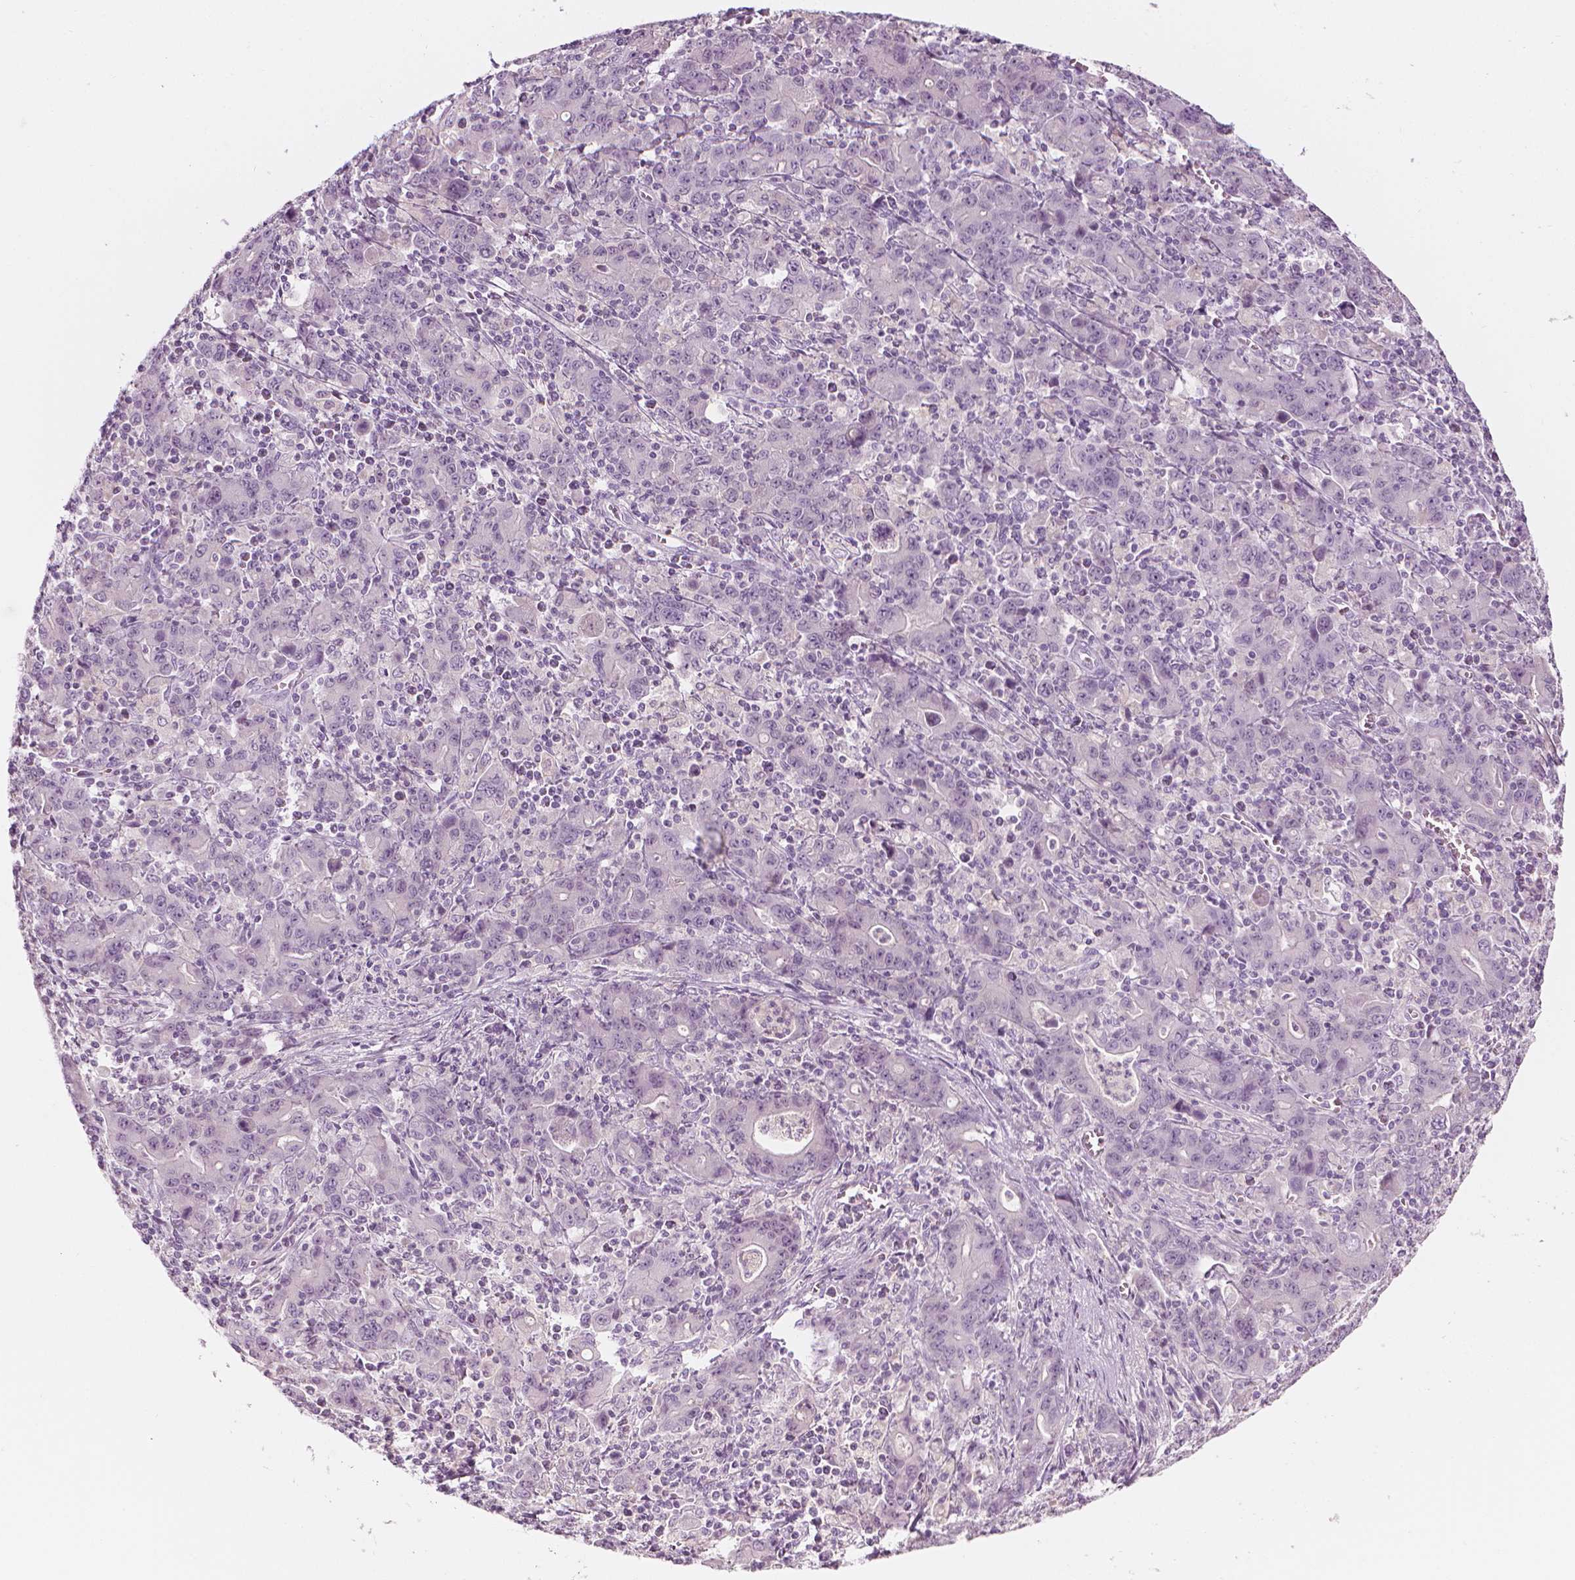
{"staining": {"intensity": "negative", "quantity": "none", "location": "none"}, "tissue": "stomach cancer", "cell_type": "Tumor cells", "image_type": "cancer", "snomed": [{"axis": "morphology", "description": "Adenocarcinoma, NOS"}, {"axis": "topography", "description": "Stomach, upper"}], "caption": "DAB immunohistochemical staining of human stomach adenocarcinoma shows no significant positivity in tumor cells. (DAB IHC with hematoxylin counter stain).", "gene": "SHMT1", "patient": {"sex": "male", "age": 69}}